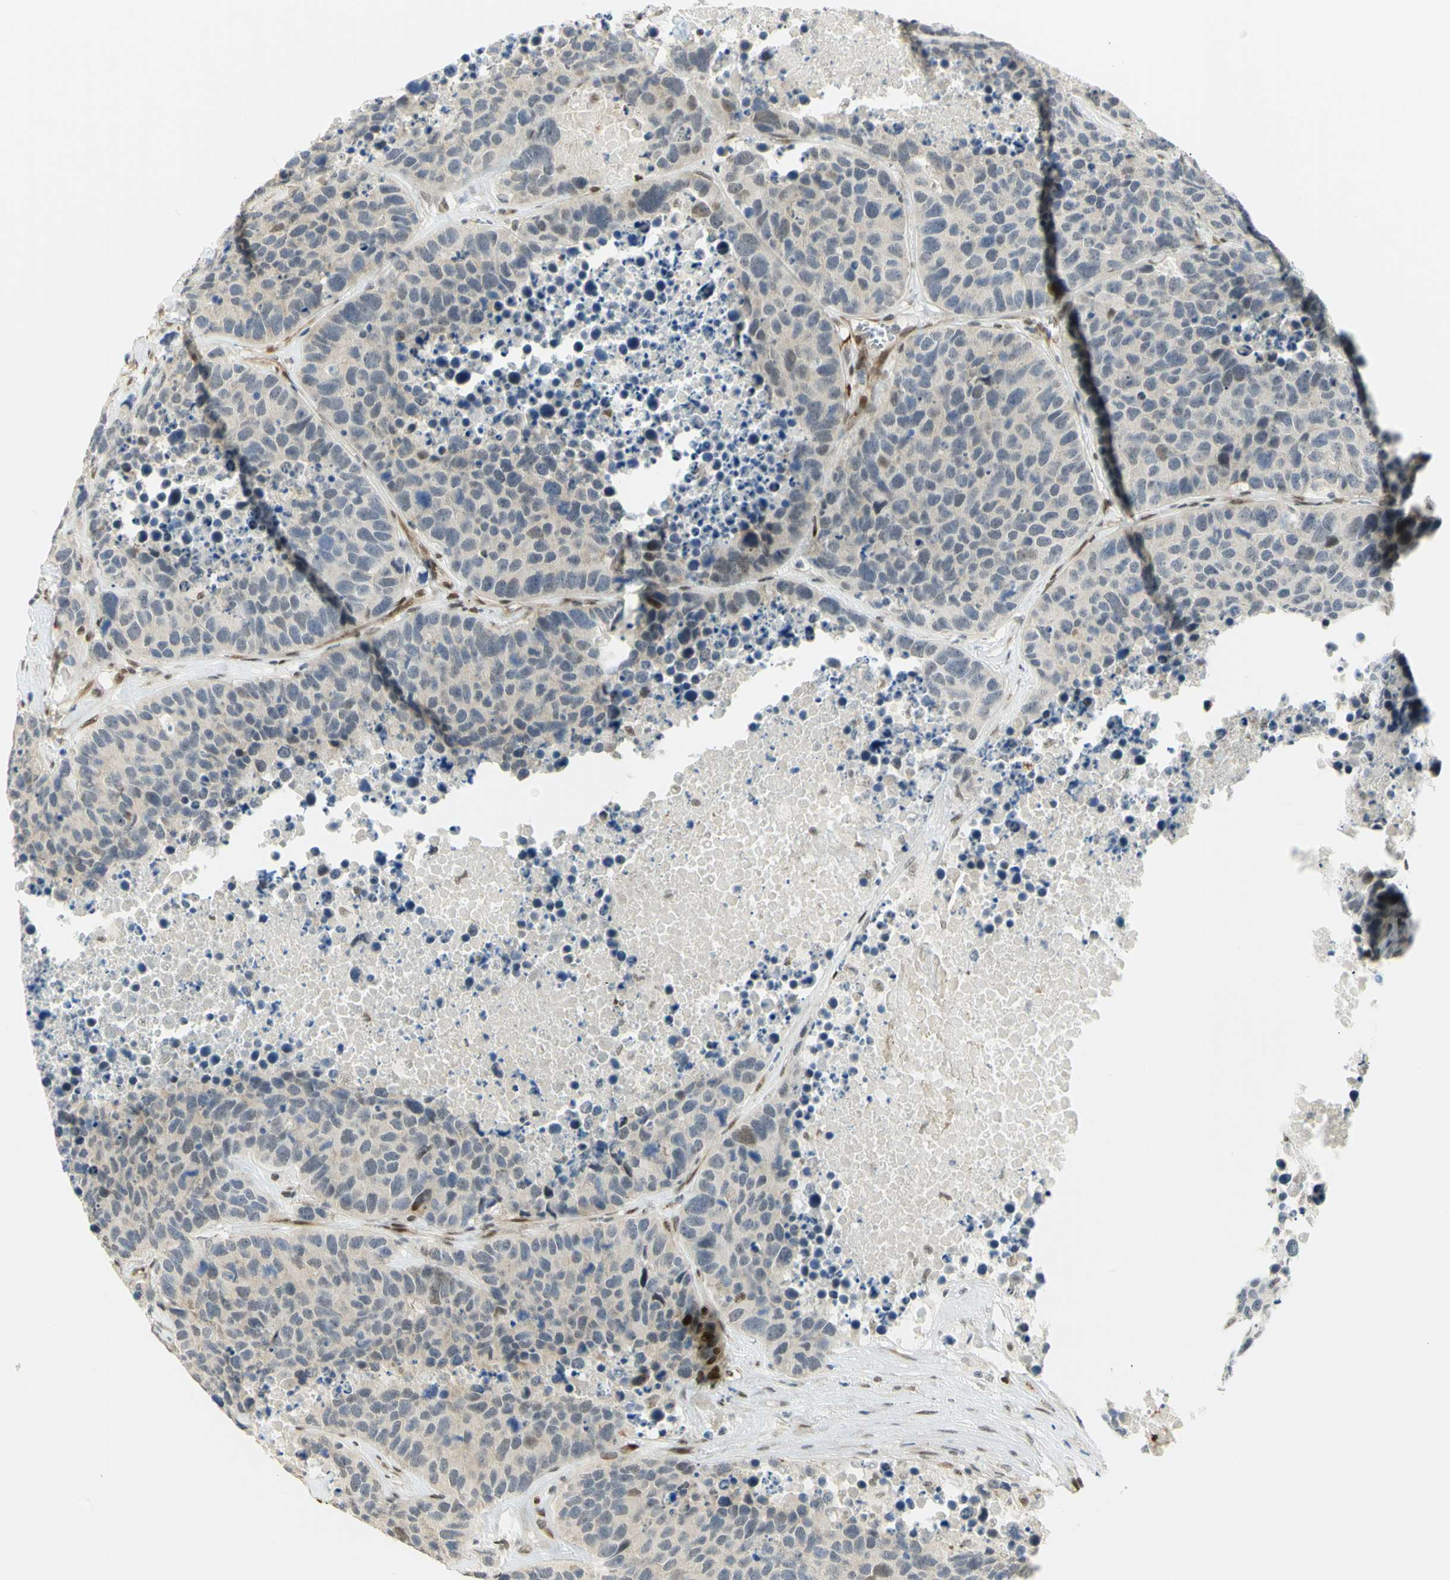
{"staining": {"intensity": "weak", "quantity": "<25%", "location": "nuclear"}, "tissue": "carcinoid", "cell_type": "Tumor cells", "image_type": "cancer", "snomed": [{"axis": "morphology", "description": "Carcinoid, malignant, NOS"}, {"axis": "topography", "description": "Lung"}], "caption": "This is an IHC image of carcinoid. There is no positivity in tumor cells.", "gene": "DDX1", "patient": {"sex": "male", "age": 60}}